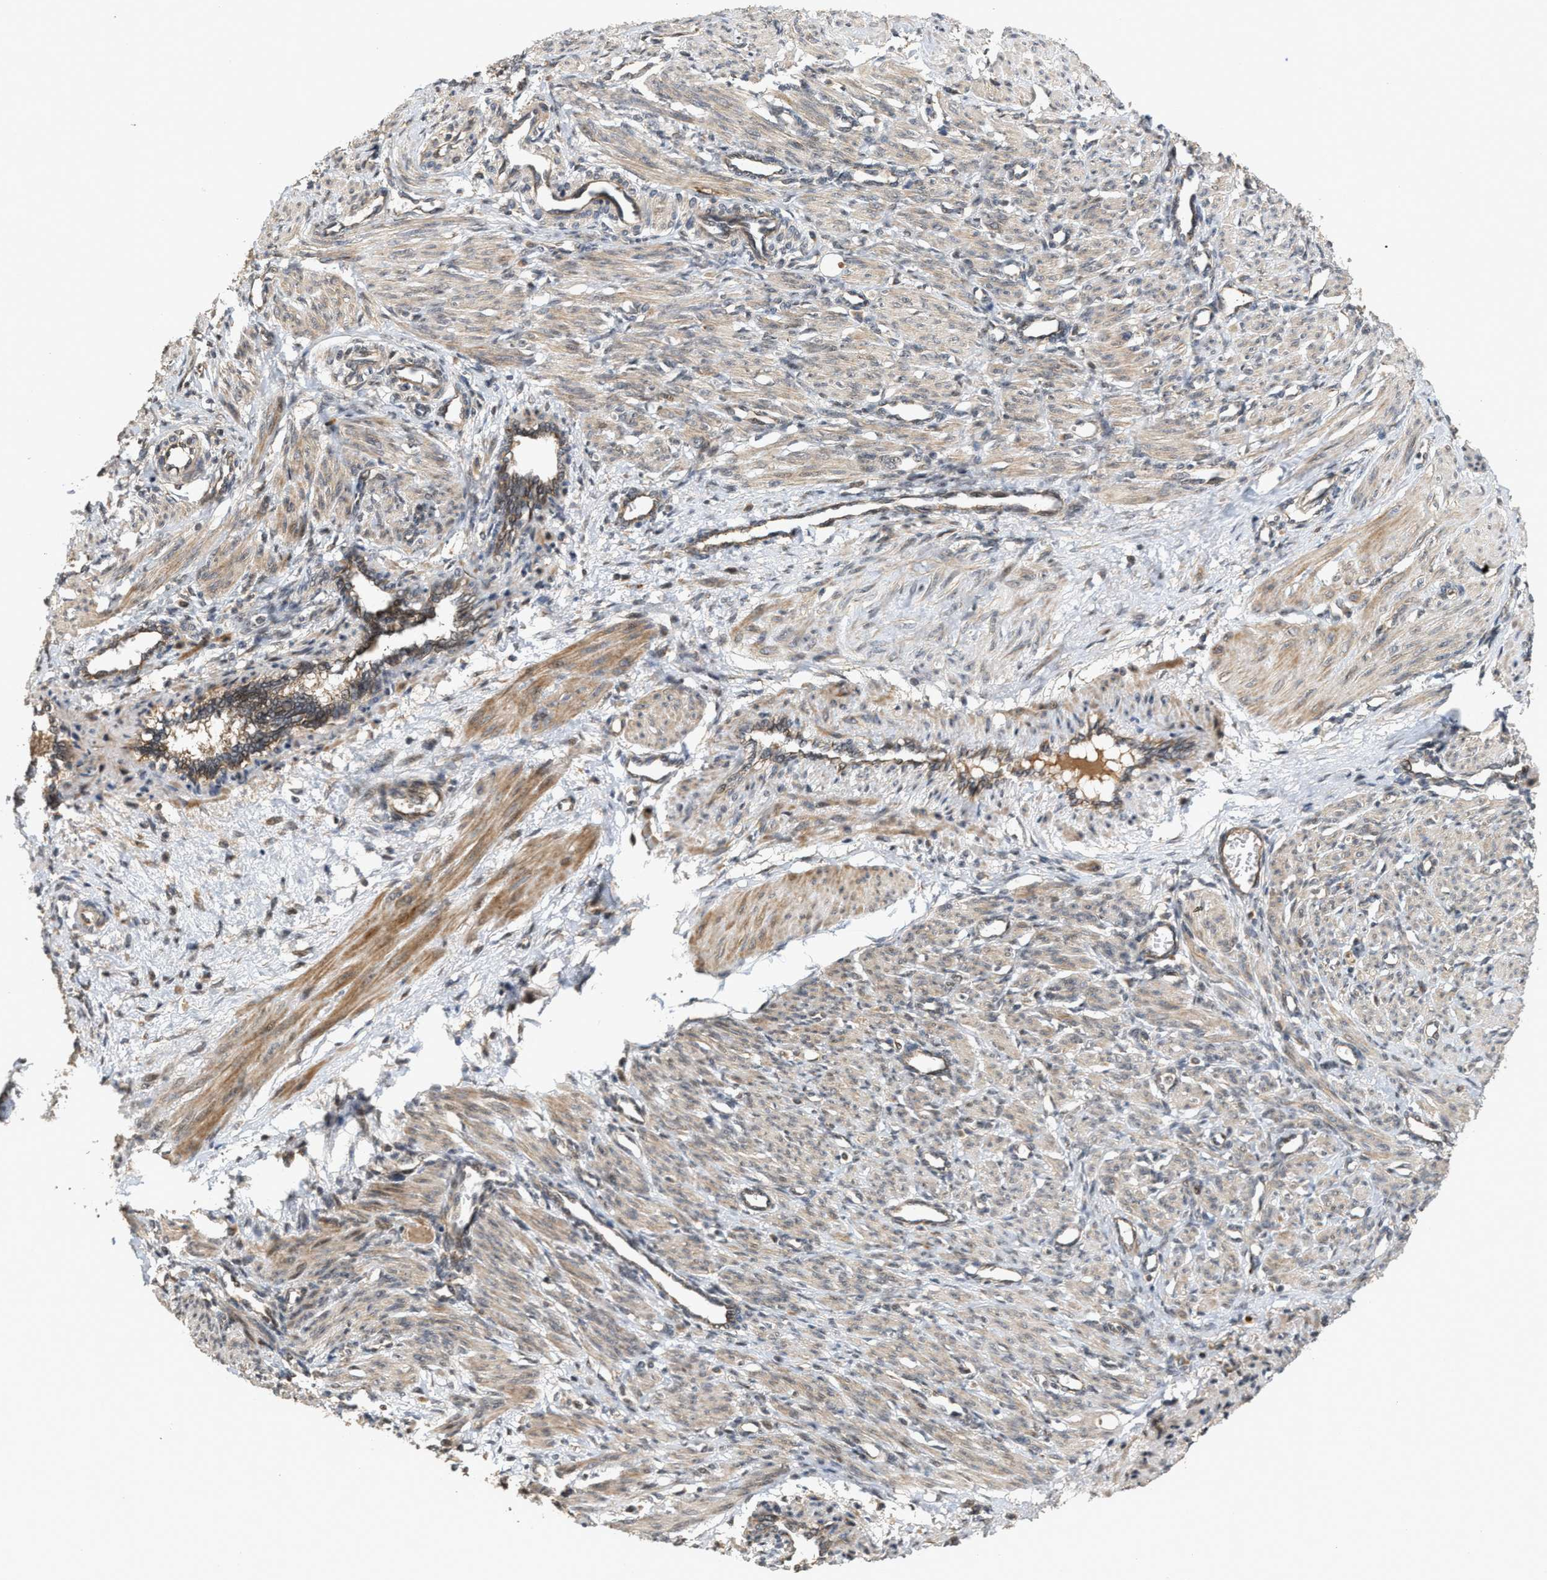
{"staining": {"intensity": "moderate", "quantity": "25%-75%", "location": "cytoplasmic/membranous"}, "tissue": "smooth muscle", "cell_type": "Smooth muscle cells", "image_type": "normal", "snomed": [{"axis": "morphology", "description": "Normal tissue, NOS"}, {"axis": "topography", "description": "Endometrium"}], "caption": "Protein expression analysis of benign smooth muscle displays moderate cytoplasmic/membranous expression in about 25%-75% of smooth muscle cells.", "gene": "ELP2", "patient": {"sex": "female", "age": 33}}